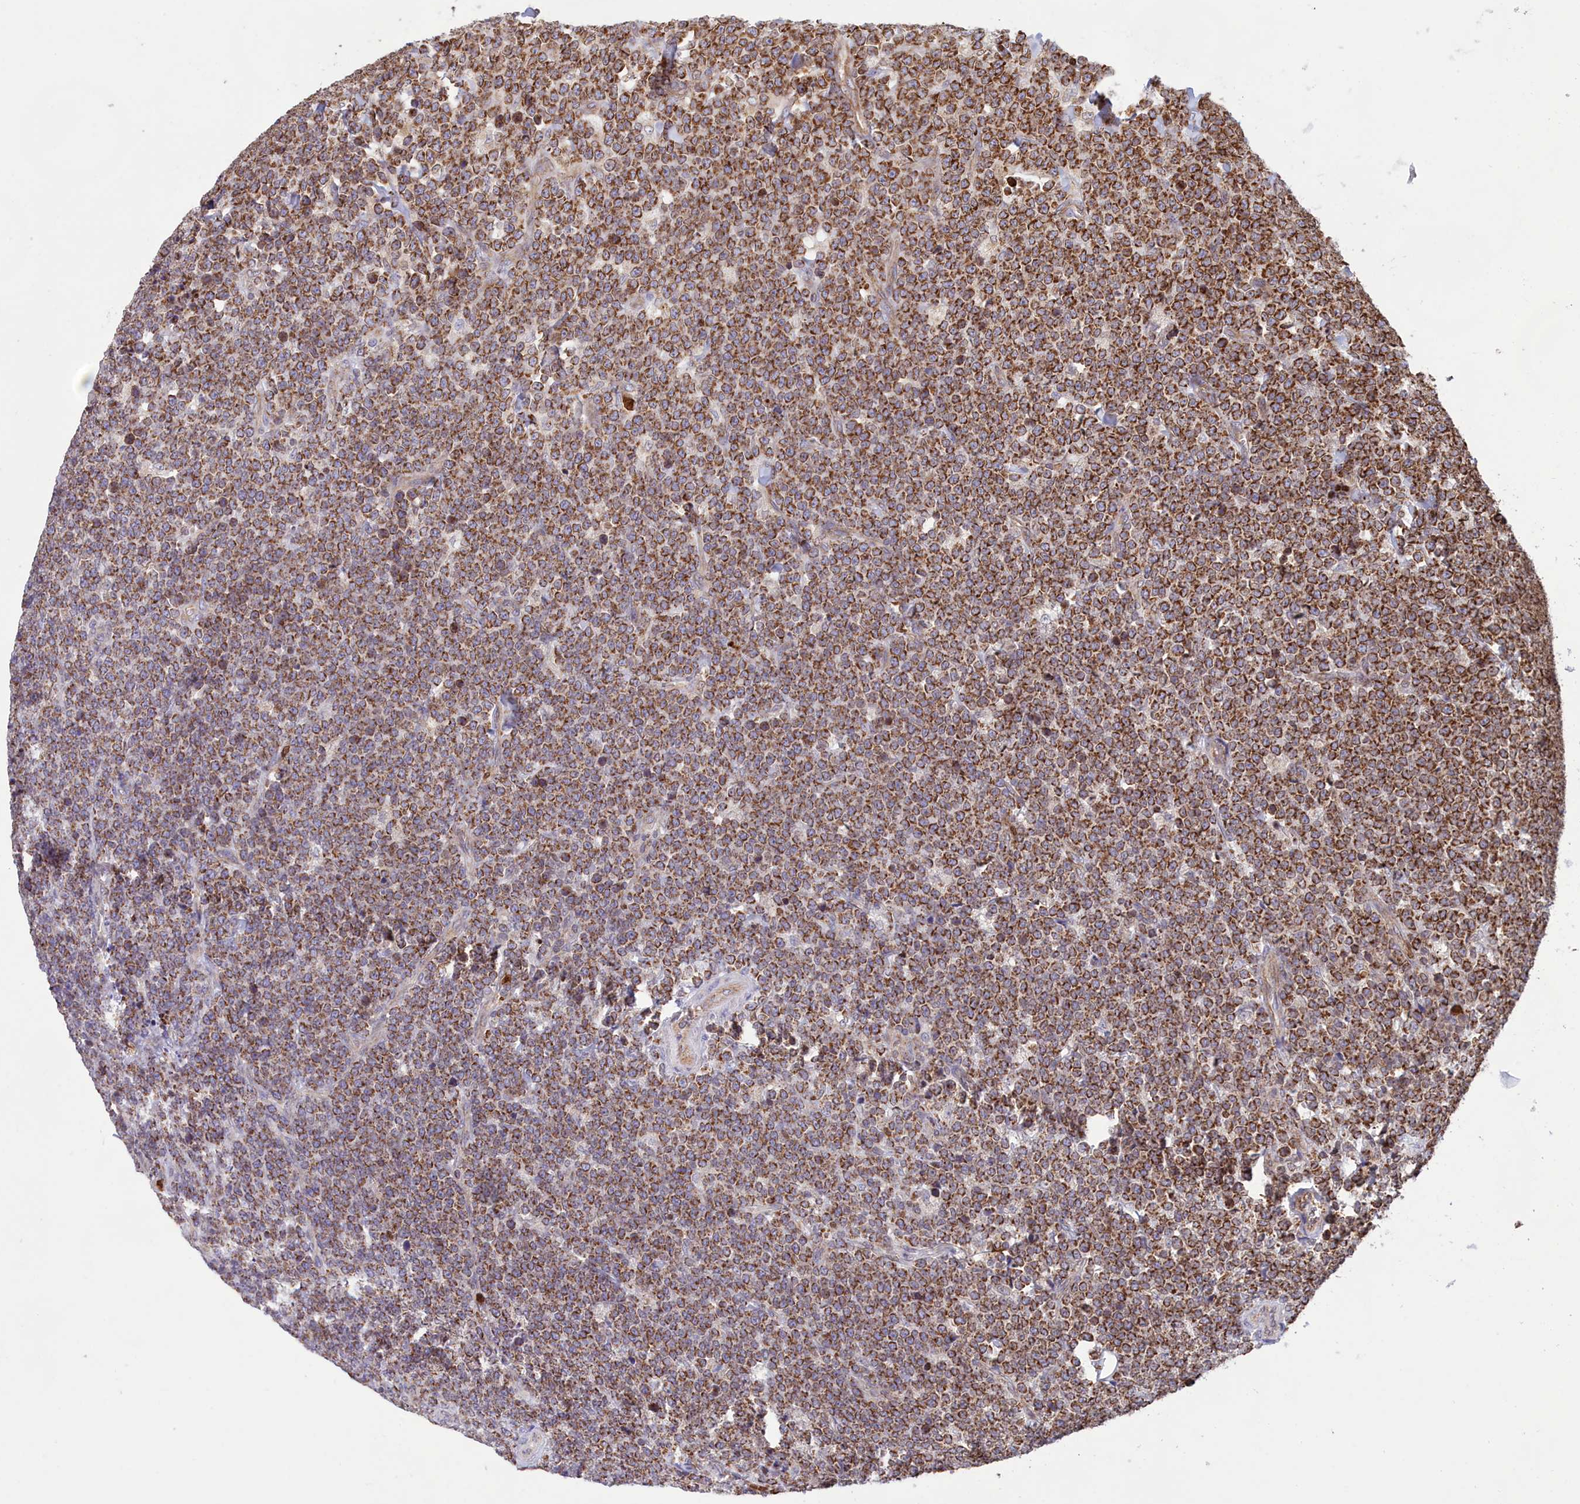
{"staining": {"intensity": "moderate", "quantity": ">75%", "location": "cytoplasmic/membranous"}, "tissue": "lymphoma", "cell_type": "Tumor cells", "image_type": "cancer", "snomed": [{"axis": "morphology", "description": "Malignant lymphoma, non-Hodgkin's type, High grade"}, {"axis": "topography", "description": "Small intestine"}], "caption": "Tumor cells reveal medium levels of moderate cytoplasmic/membranous positivity in approximately >75% of cells in human malignant lymphoma, non-Hodgkin's type (high-grade).", "gene": "PKHD1L1", "patient": {"sex": "male", "age": 8}}